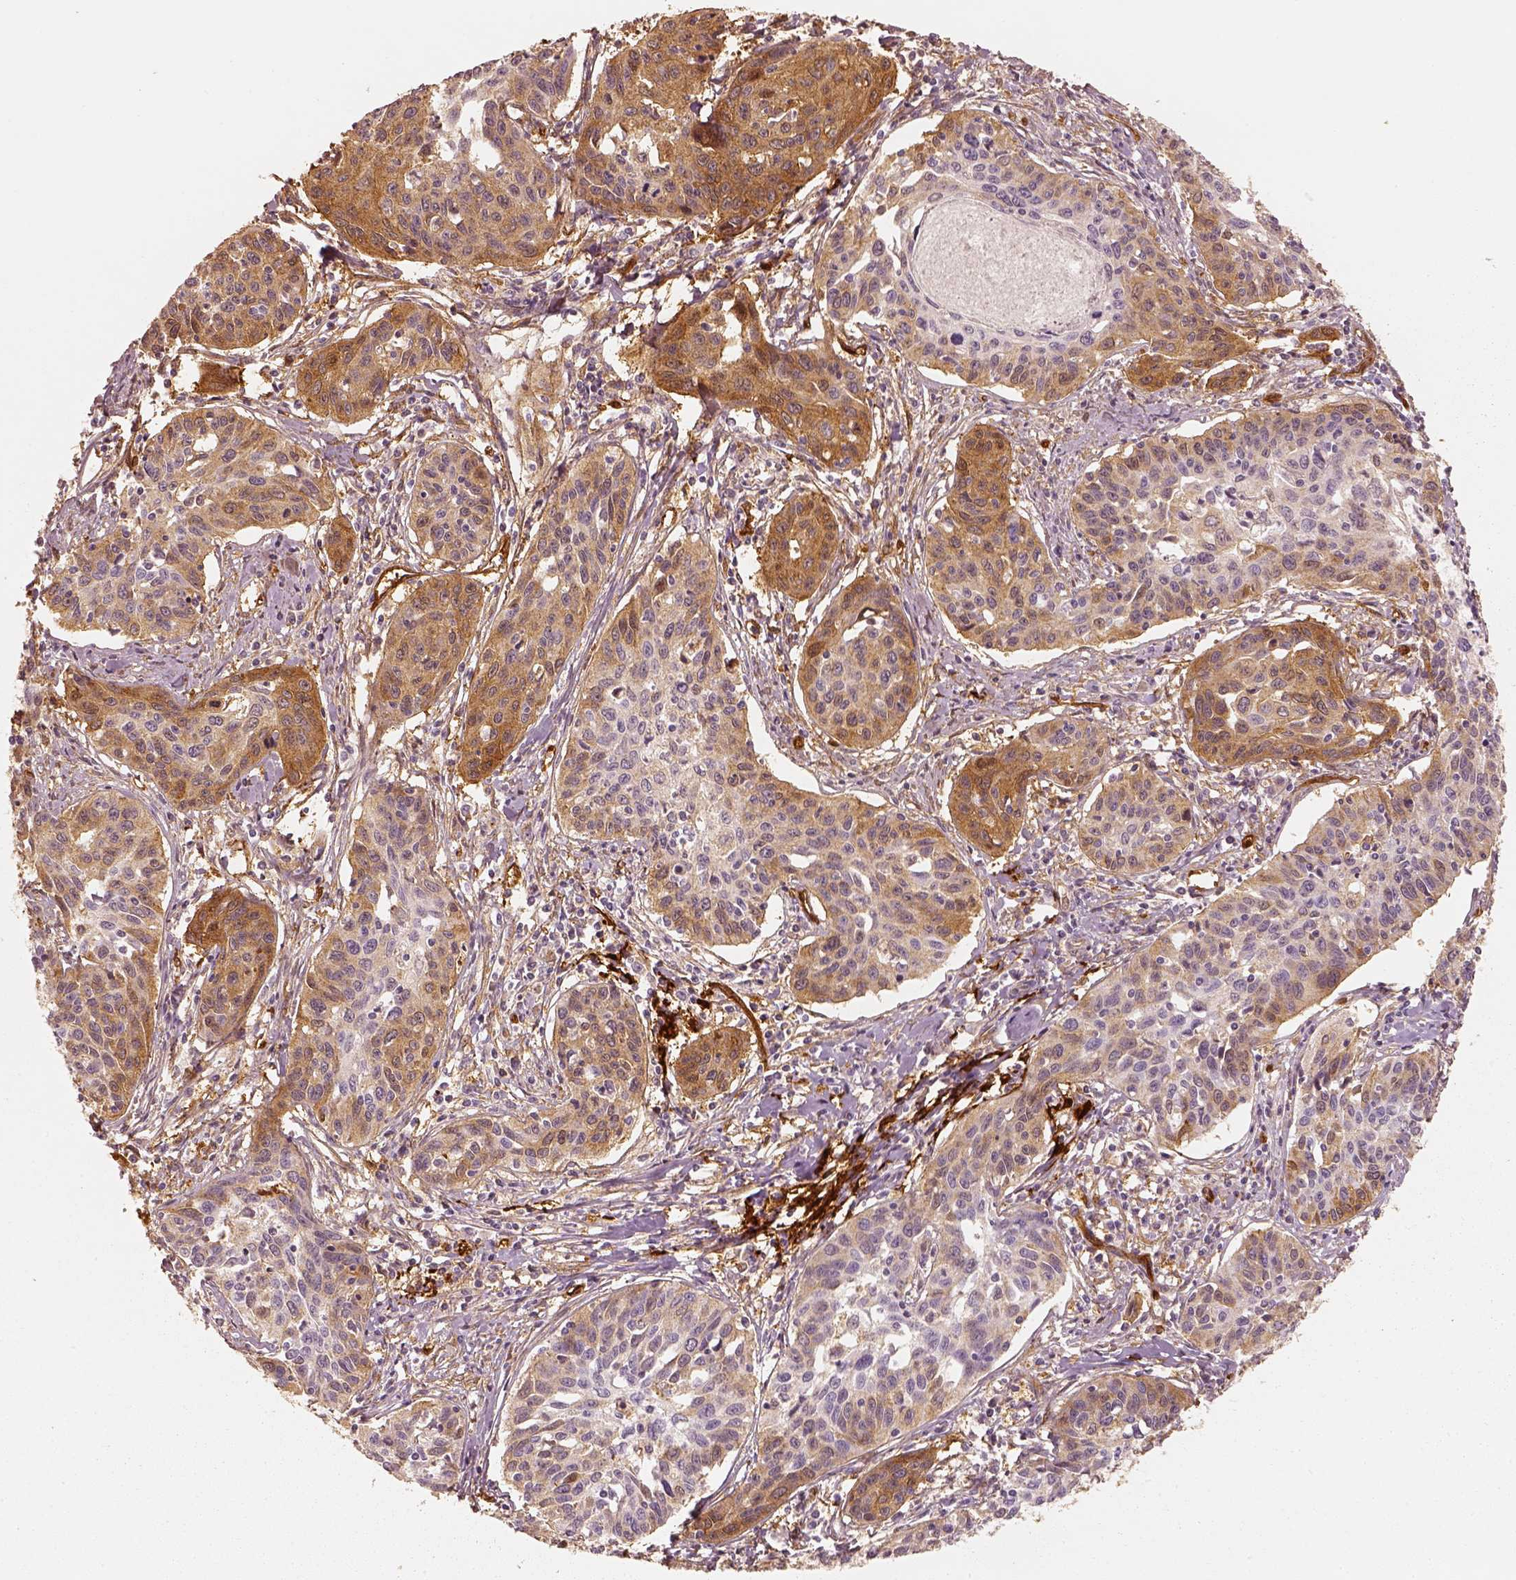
{"staining": {"intensity": "moderate", "quantity": "25%-75%", "location": "cytoplasmic/membranous"}, "tissue": "cervical cancer", "cell_type": "Tumor cells", "image_type": "cancer", "snomed": [{"axis": "morphology", "description": "Squamous cell carcinoma, NOS"}, {"axis": "topography", "description": "Cervix"}], "caption": "DAB (3,3'-diaminobenzidine) immunohistochemical staining of cervical cancer (squamous cell carcinoma) exhibits moderate cytoplasmic/membranous protein staining in about 25%-75% of tumor cells. Immunohistochemistry (ihc) stains the protein of interest in brown and the nuclei are stained blue.", "gene": "FSCN1", "patient": {"sex": "female", "age": 31}}